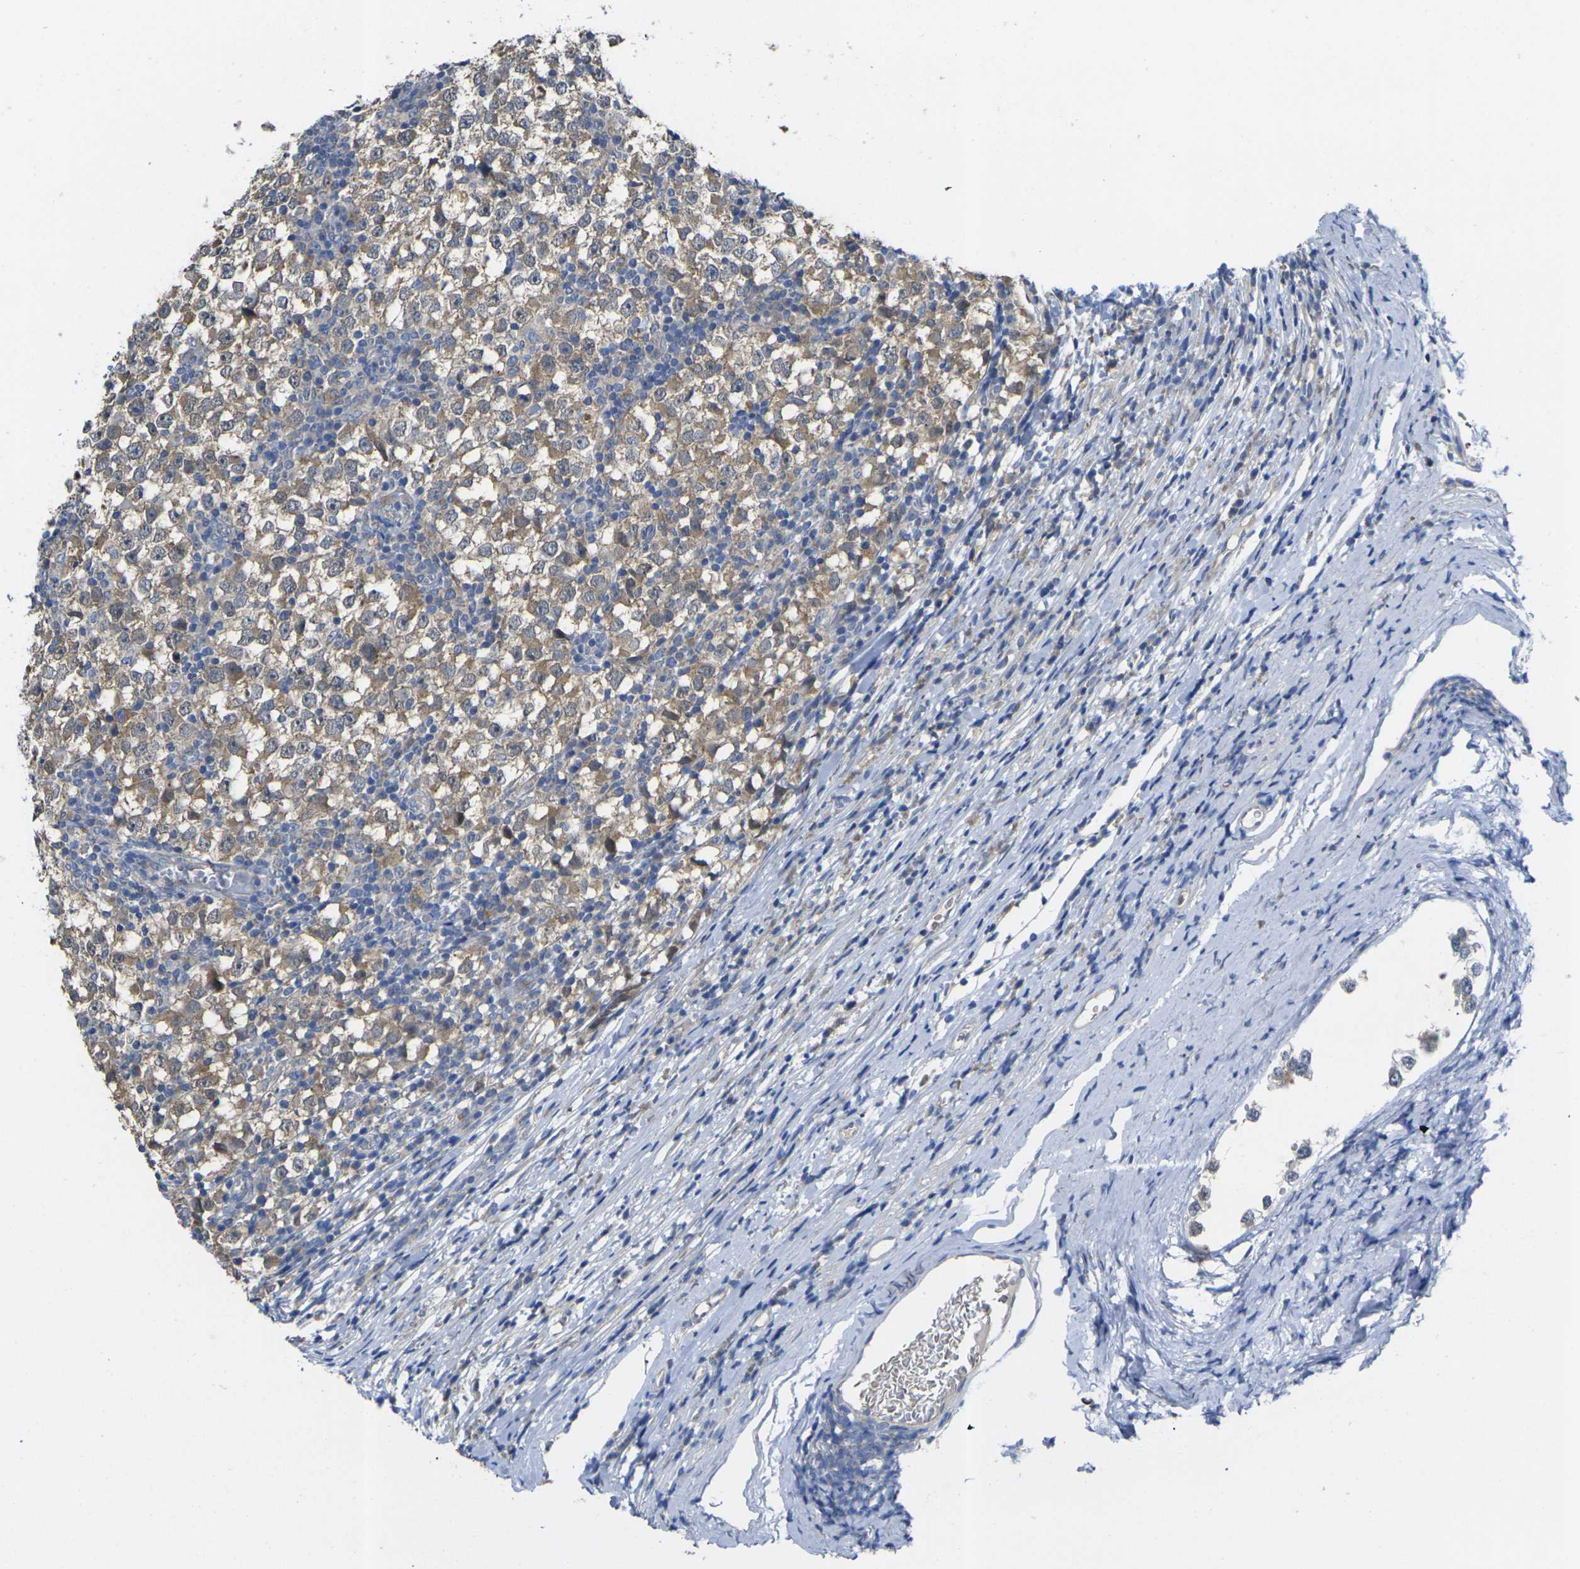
{"staining": {"intensity": "moderate", "quantity": ">75%", "location": "cytoplasmic/membranous"}, "tissue": "testis cancer", "cell_type": "Tumor cells", "image_type": "cancer", "snomed": [{"axis": "morphology", "description": "Seminoma, NOS"}, {"axis": "topography", "description": "Testis"}], "caption": "Testis cancer (seminoma) was stained to show a protein in brown. There is medium levels of moderate cytoplasmic/membranous positivity in about >75% of tumor cells. (DAB (3,3'-diaminobenzidine) IHC, brown staining for protein, blue staining for nuclei).", "gene": "GNA12", "patient": {"sex": "male", "age": 65}}